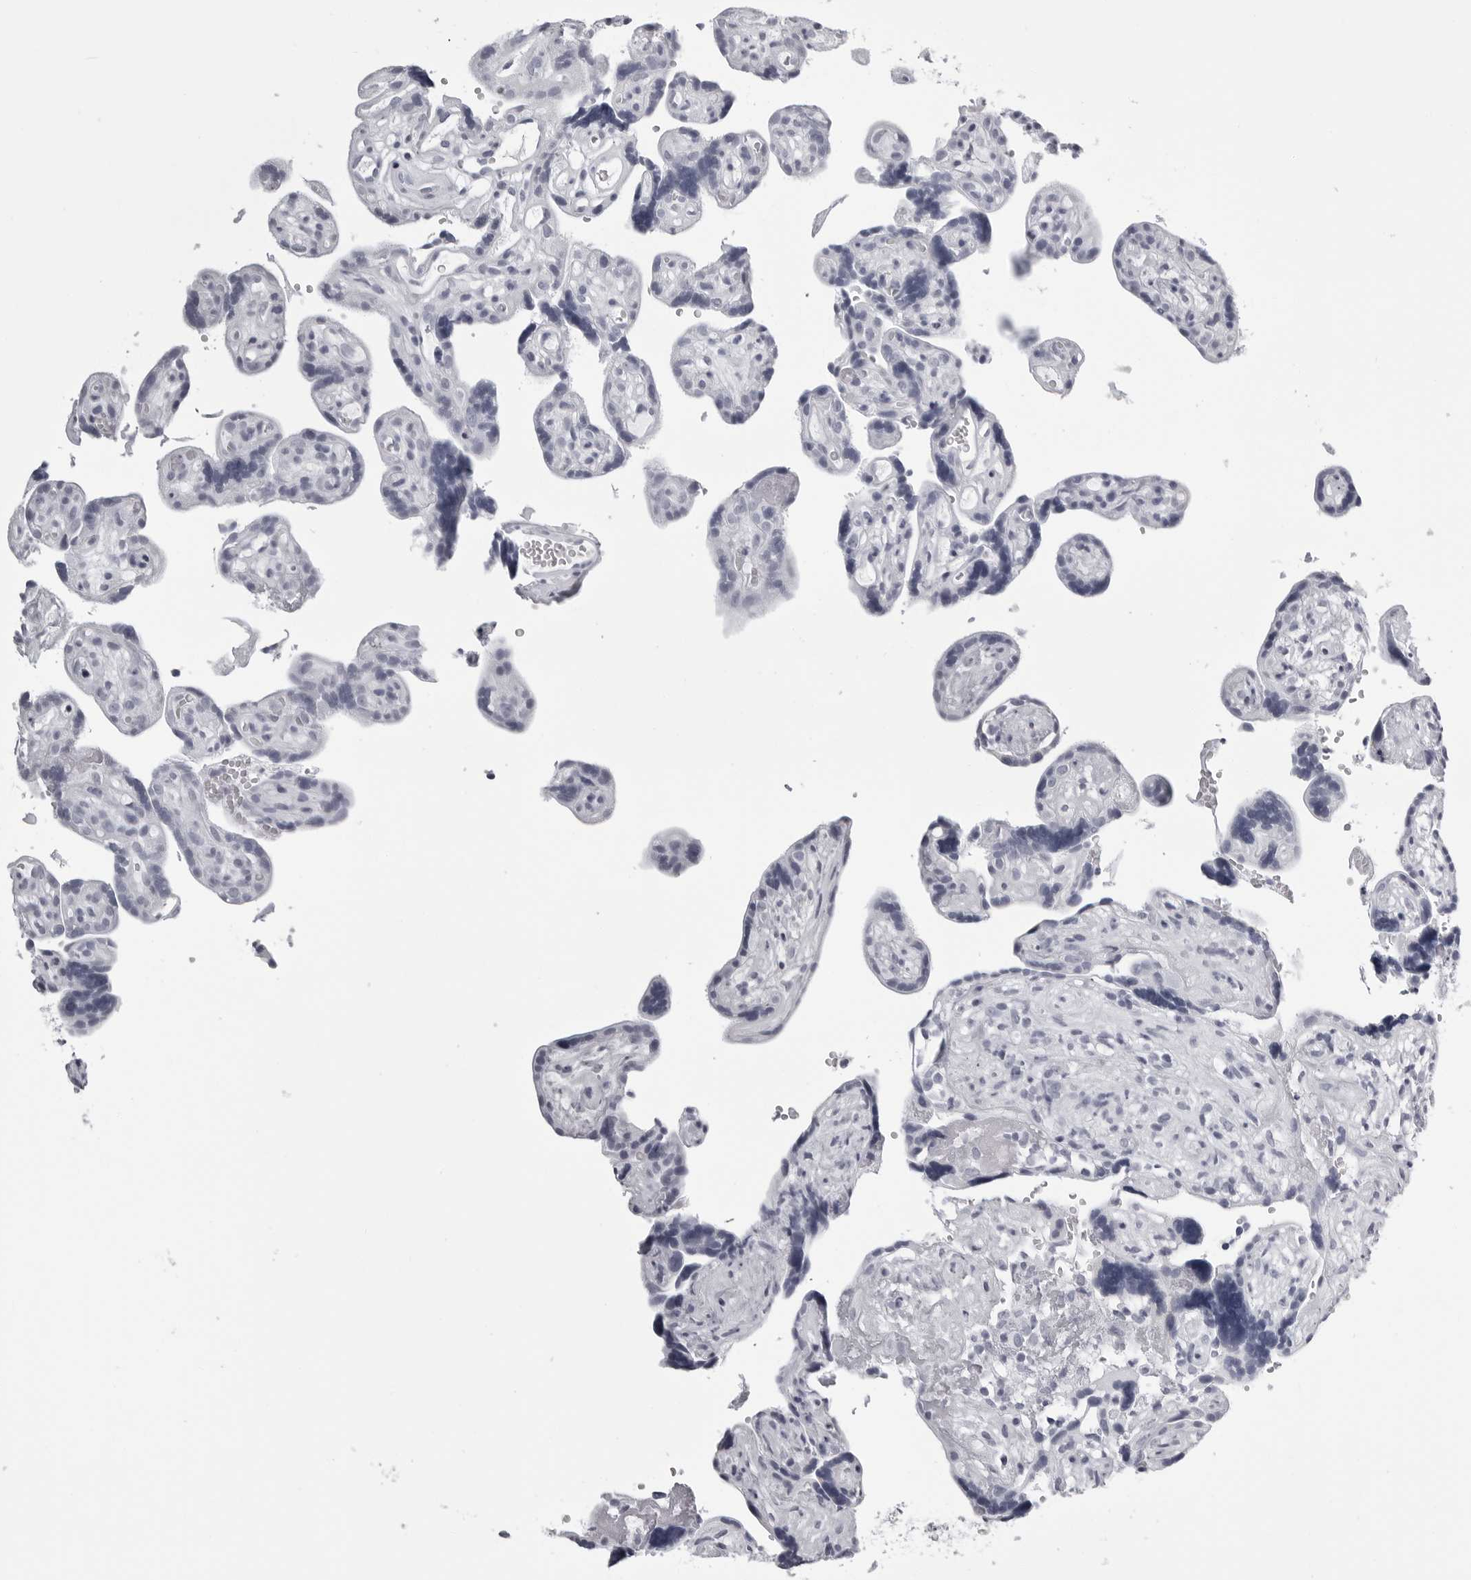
{"staining": {"intensity": "negative", "quantity": "none", "location": "none"}, "tissue": "placenta", "cell_type": "Decidual cells", "image_type": "normal", "snomed": [{"axis": "morphology", "description": "Normal tissue, NOS"}, {"axis": "topography", "description": "Placenta"}], "caption": "This photomicrograph is of unremarkable placenta stained with IHC to label a protein in brown with the nuclei are counter-stained blue. There is no expression in decidual cells.", "gene": "BPIFA1", "patient": {"sex": "female", "age": 30}}